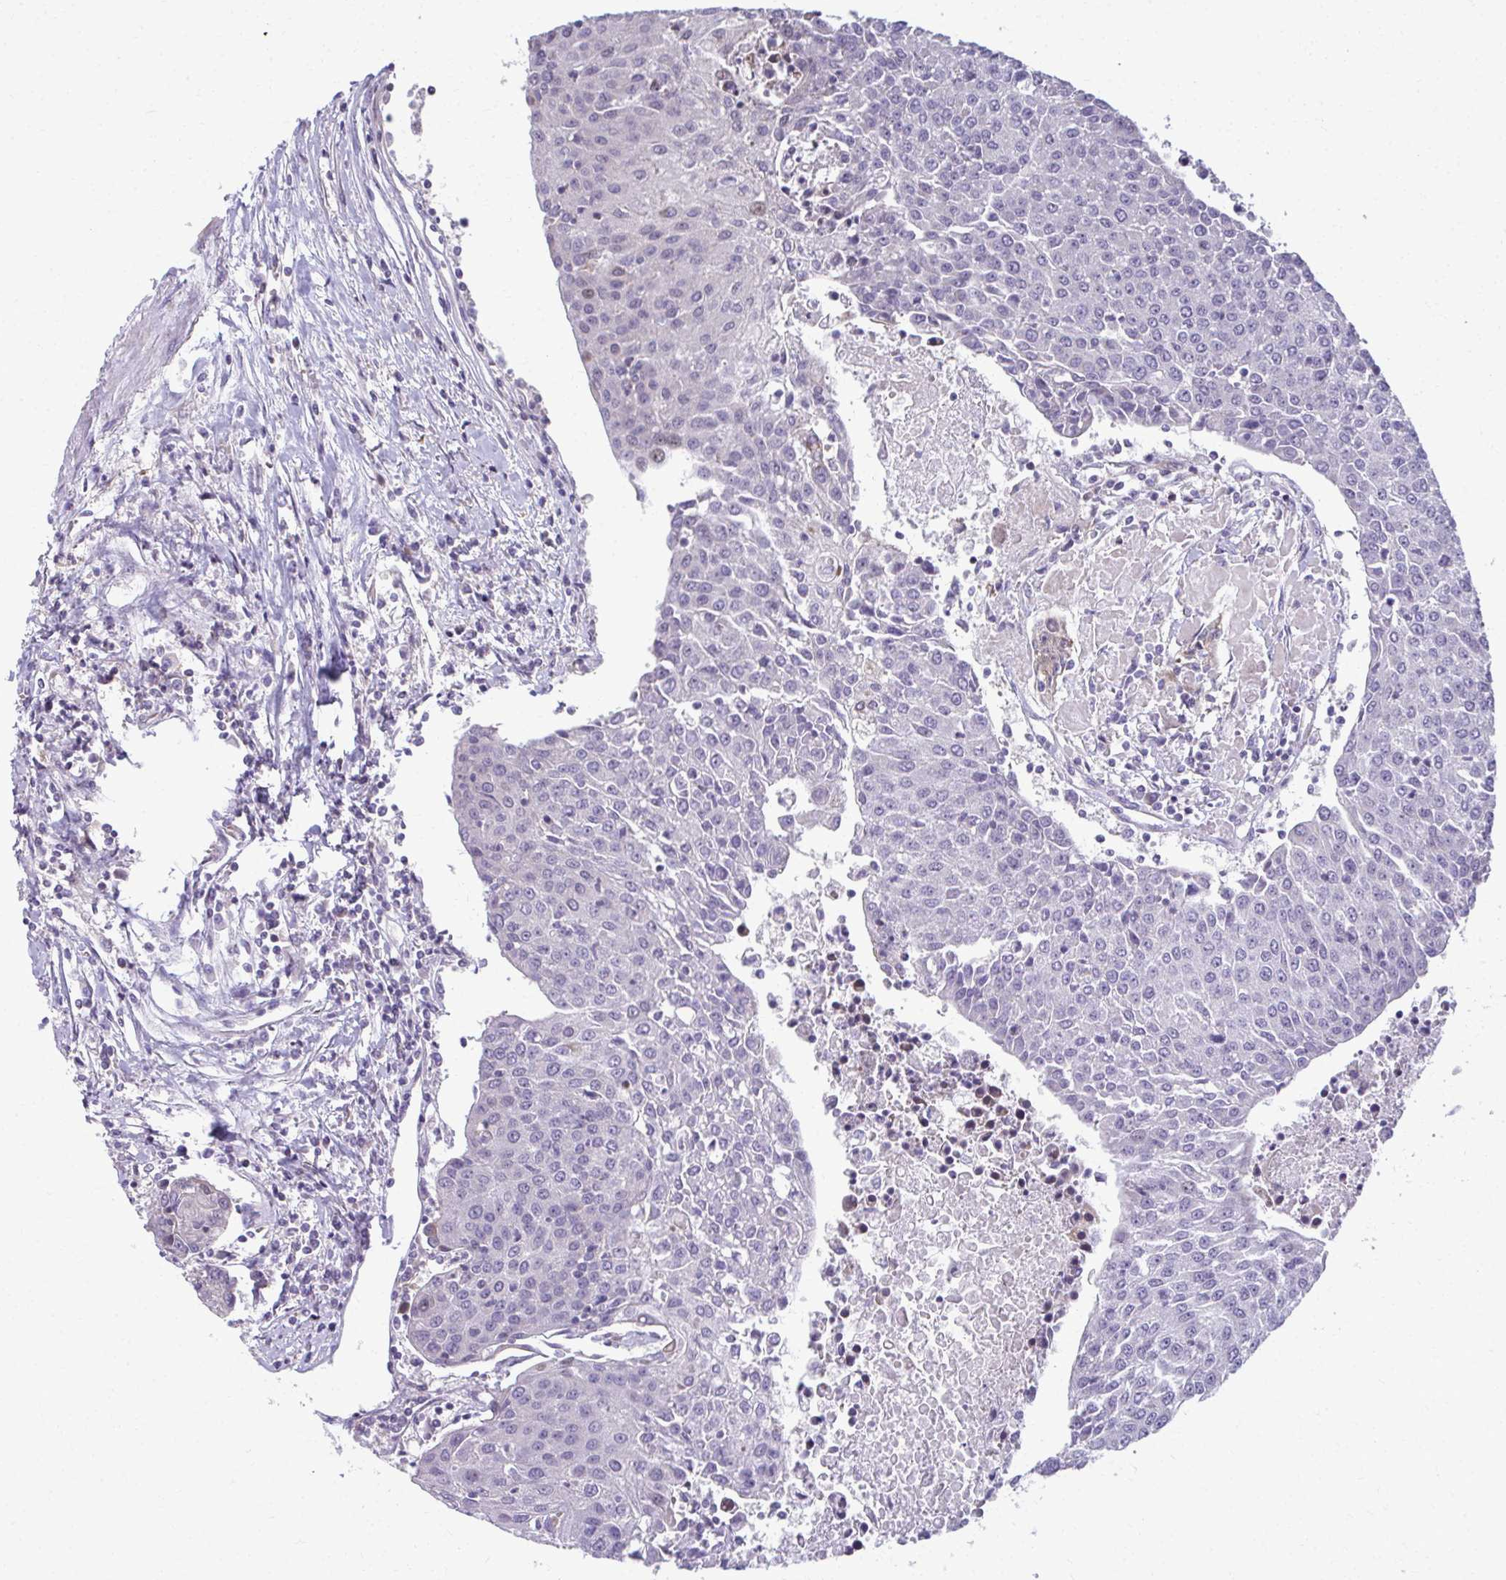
{"staining": {"intensity": "negative", "quantity": "none", "location": "none"}, "tissue": "urothelial cancer", "cell_type": "Tumor cells", "image_type": "cancer", "snomed": [{"axis": "morphology", "description": "Urothelial carcinoma, High grade"}, {"axis": "topography", "description": "Urinary bladder"}], "caption": "Immunohistochemistry of high-grade urothelial carcinoma shows no expression in tumor cells.", "gene": "MAF1", "patient": {"sex": "female", "age": 85}}